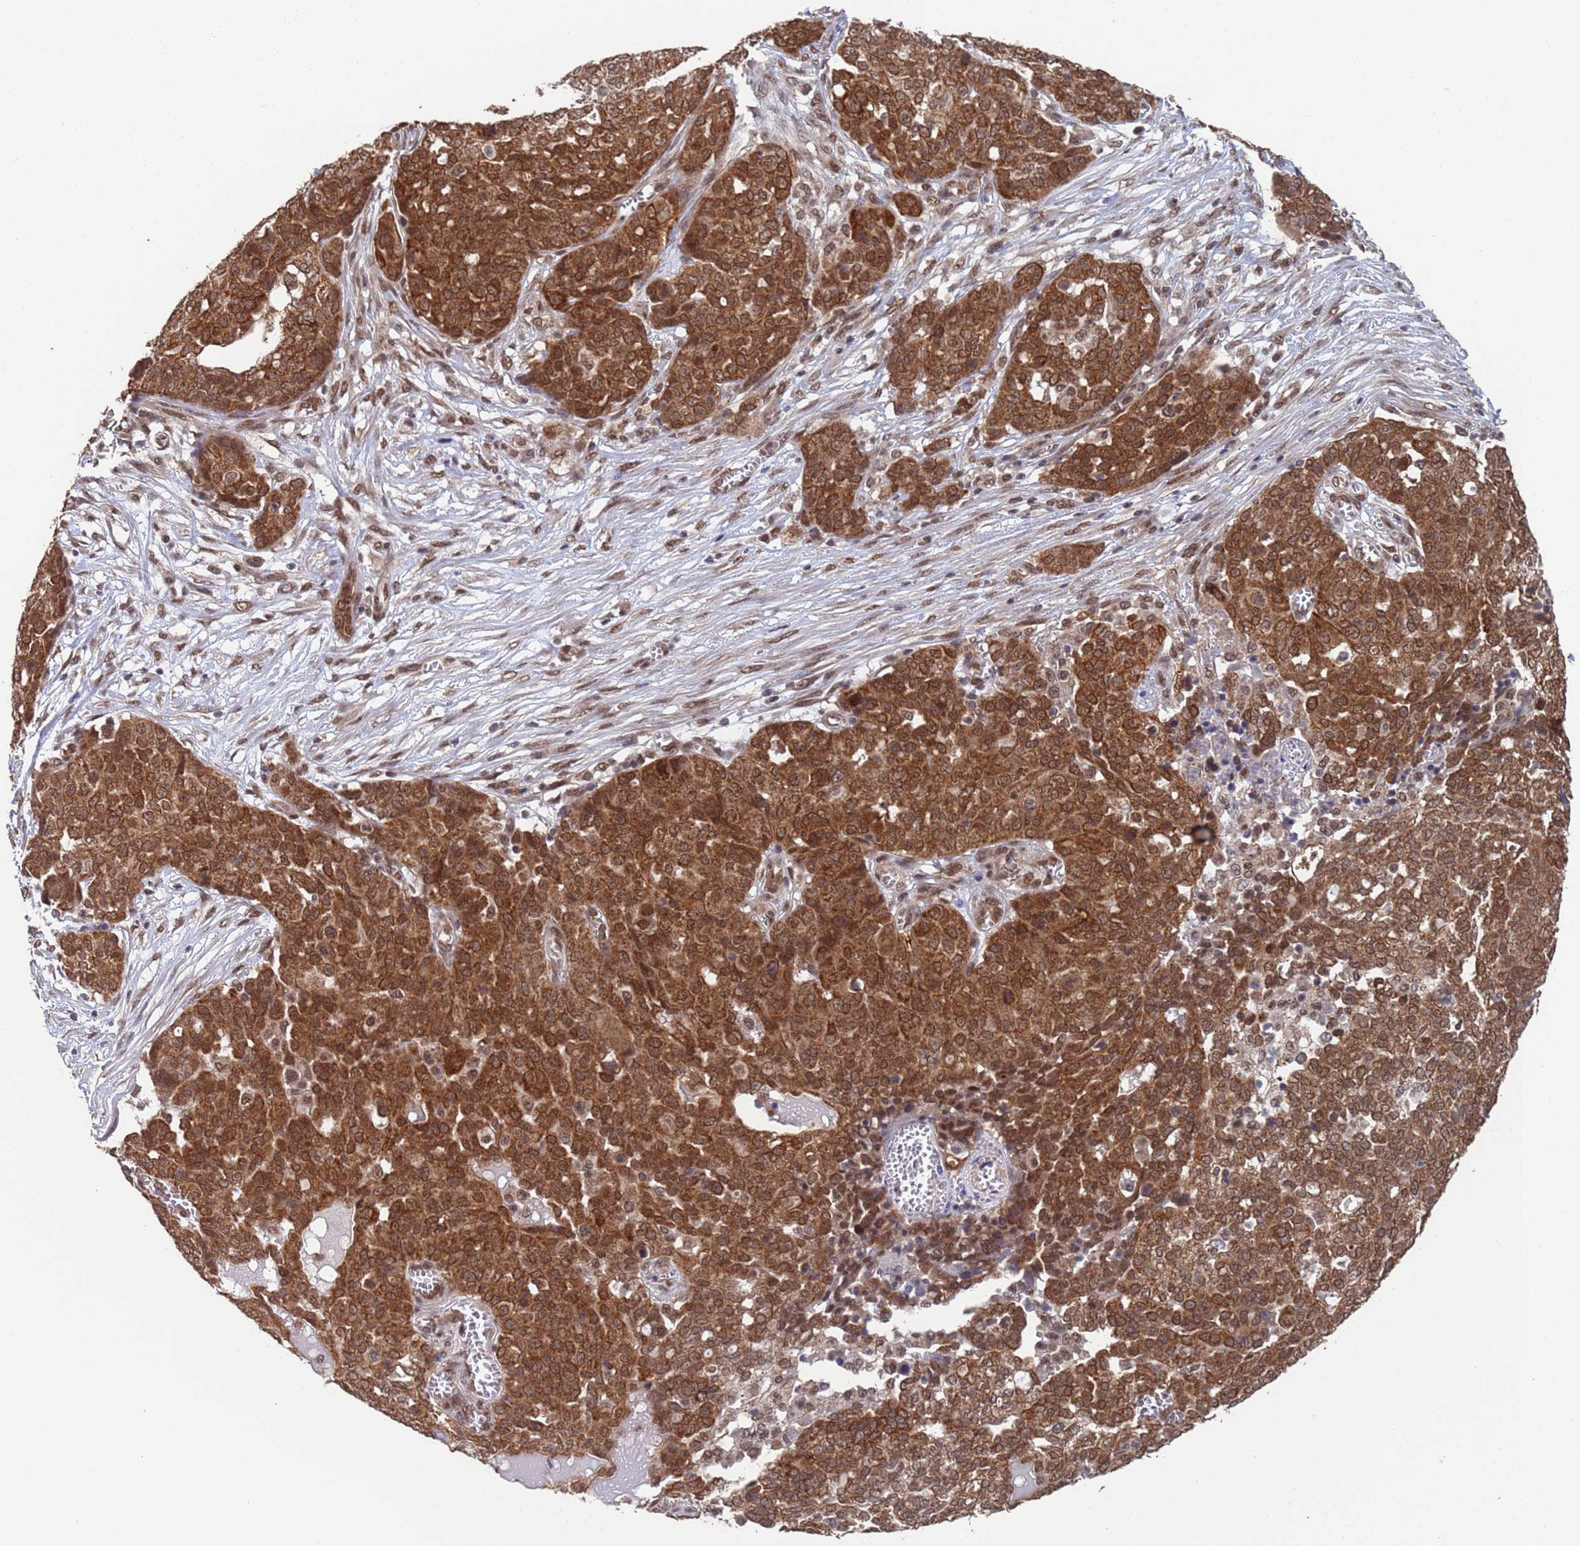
{"staining": {"intensity": "moderate", "quantity": ">75%", "location": "cytoplasmic/membranous"}, "tissue": "ovarian cancer", "cell_type": "Tumor cells", "image_type": "cancer", "snomed": [{"axis": "morphology", "description": "Cystadenocarcinoma, serous, NOS"}, {"axis": "topography", "description": "Soft tissue"}, {"axis": "topography", "description": "Ovary"}], "caption": "Tumor cells exhibit medium levels of moderate cytoplasmic/membranous staining in approximately >75% of cells in human ovarian serous cystadenocarcinoma.", "gene": "FUBP3", "patient": {"sex": "female", "age": 57}}